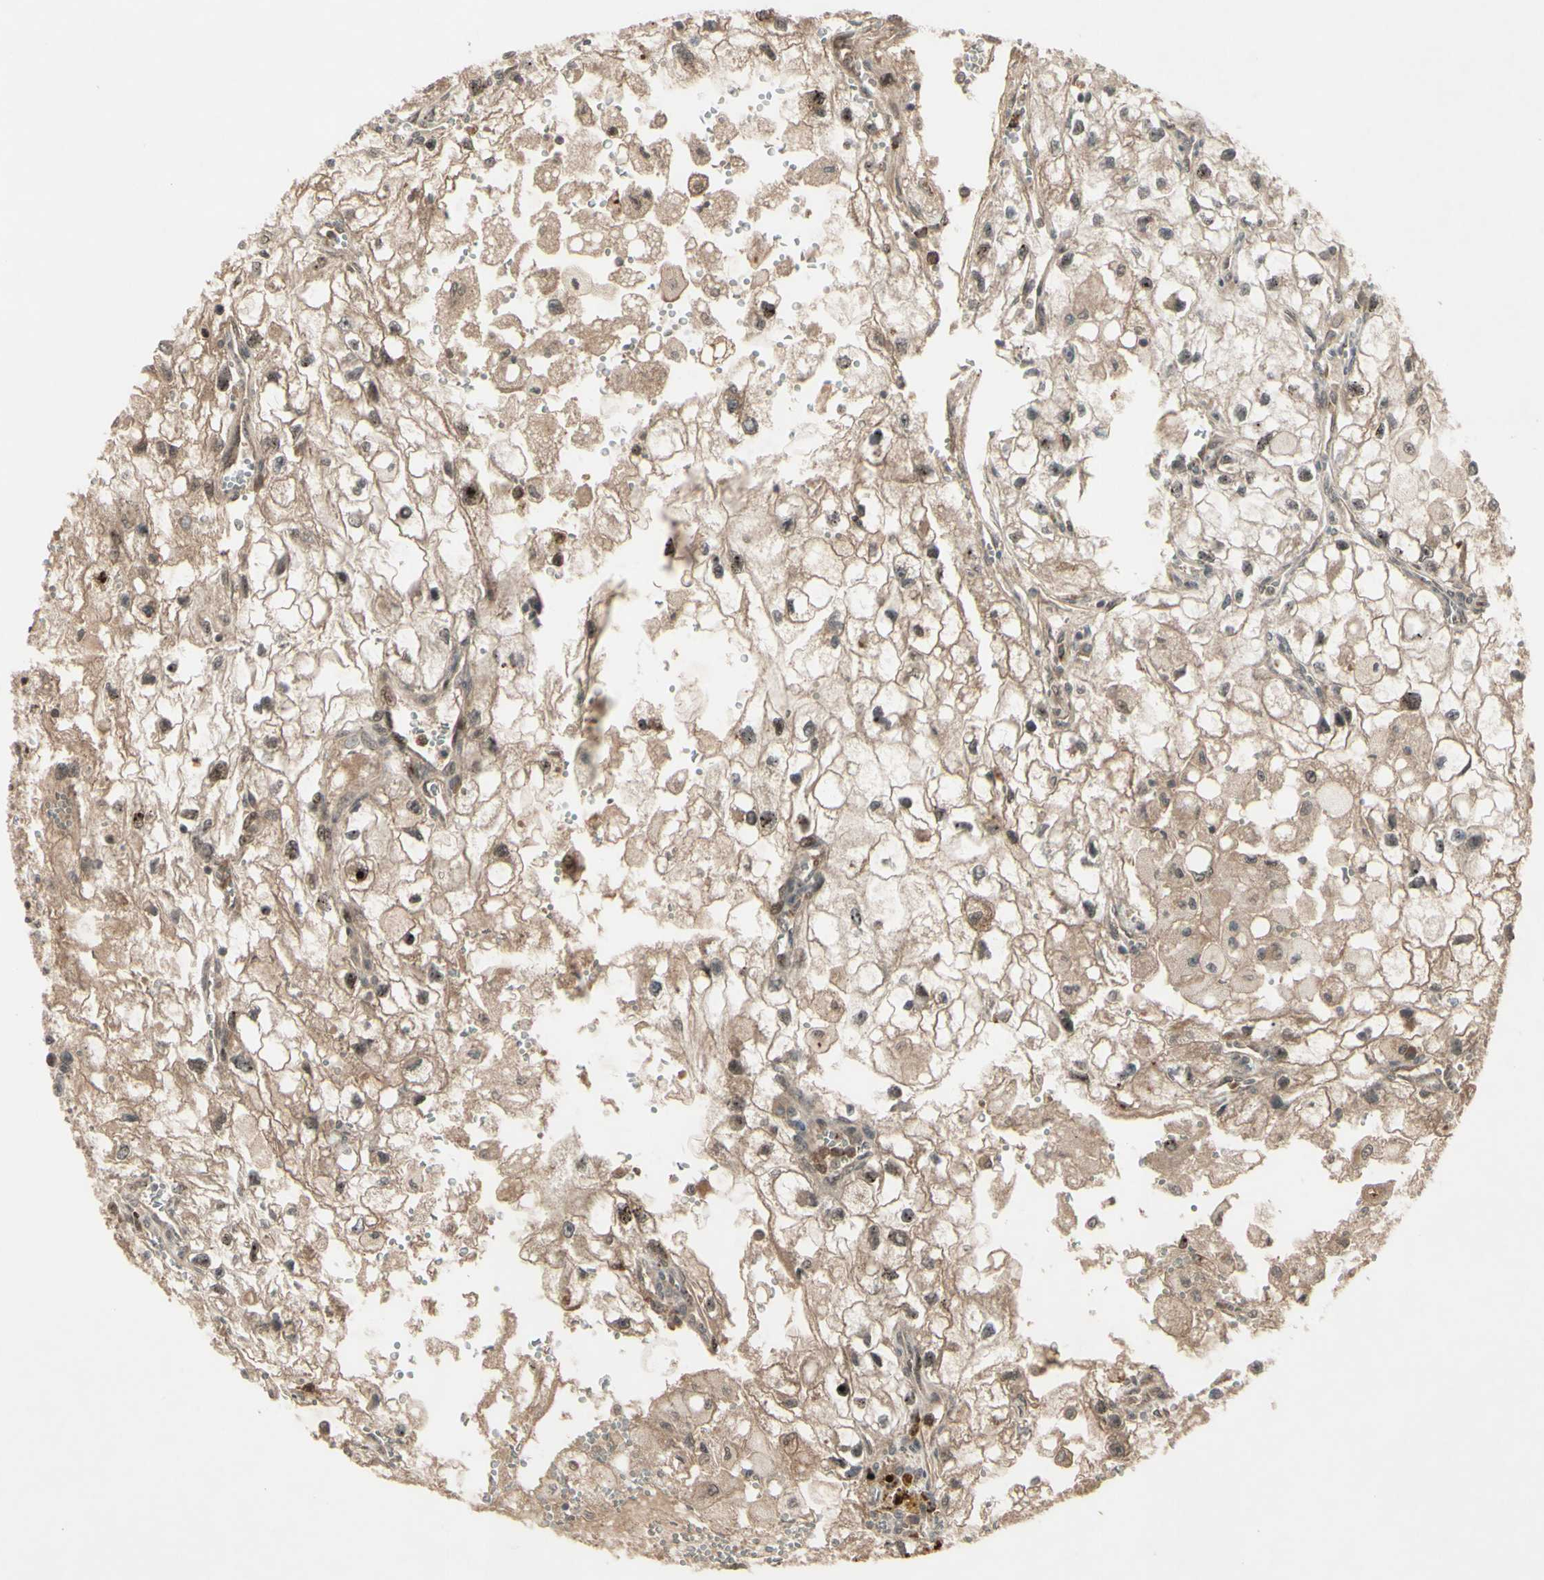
{"staining": {"intensity": "moderate", "quantity": ">75%", "location": "cytoplasmic/membranous,nuclear"}, "tissue": "renal cancer", "cell_type": "Tumor cells", "image_type": "cancer", "snomed": [{"axis": "morphology", "description": "Adenocarcinoma, NOS"}, {"axis": "topography", "description": "Kidney"}], "caption": "Protein analysis of renal adenocarcinoma tissue shows moderate cytoplasmic/membranous and nuclear expression in about >75% of tumor cells.", "gene": "MLF2", "patient": {"sex": "female", "age": 70}}